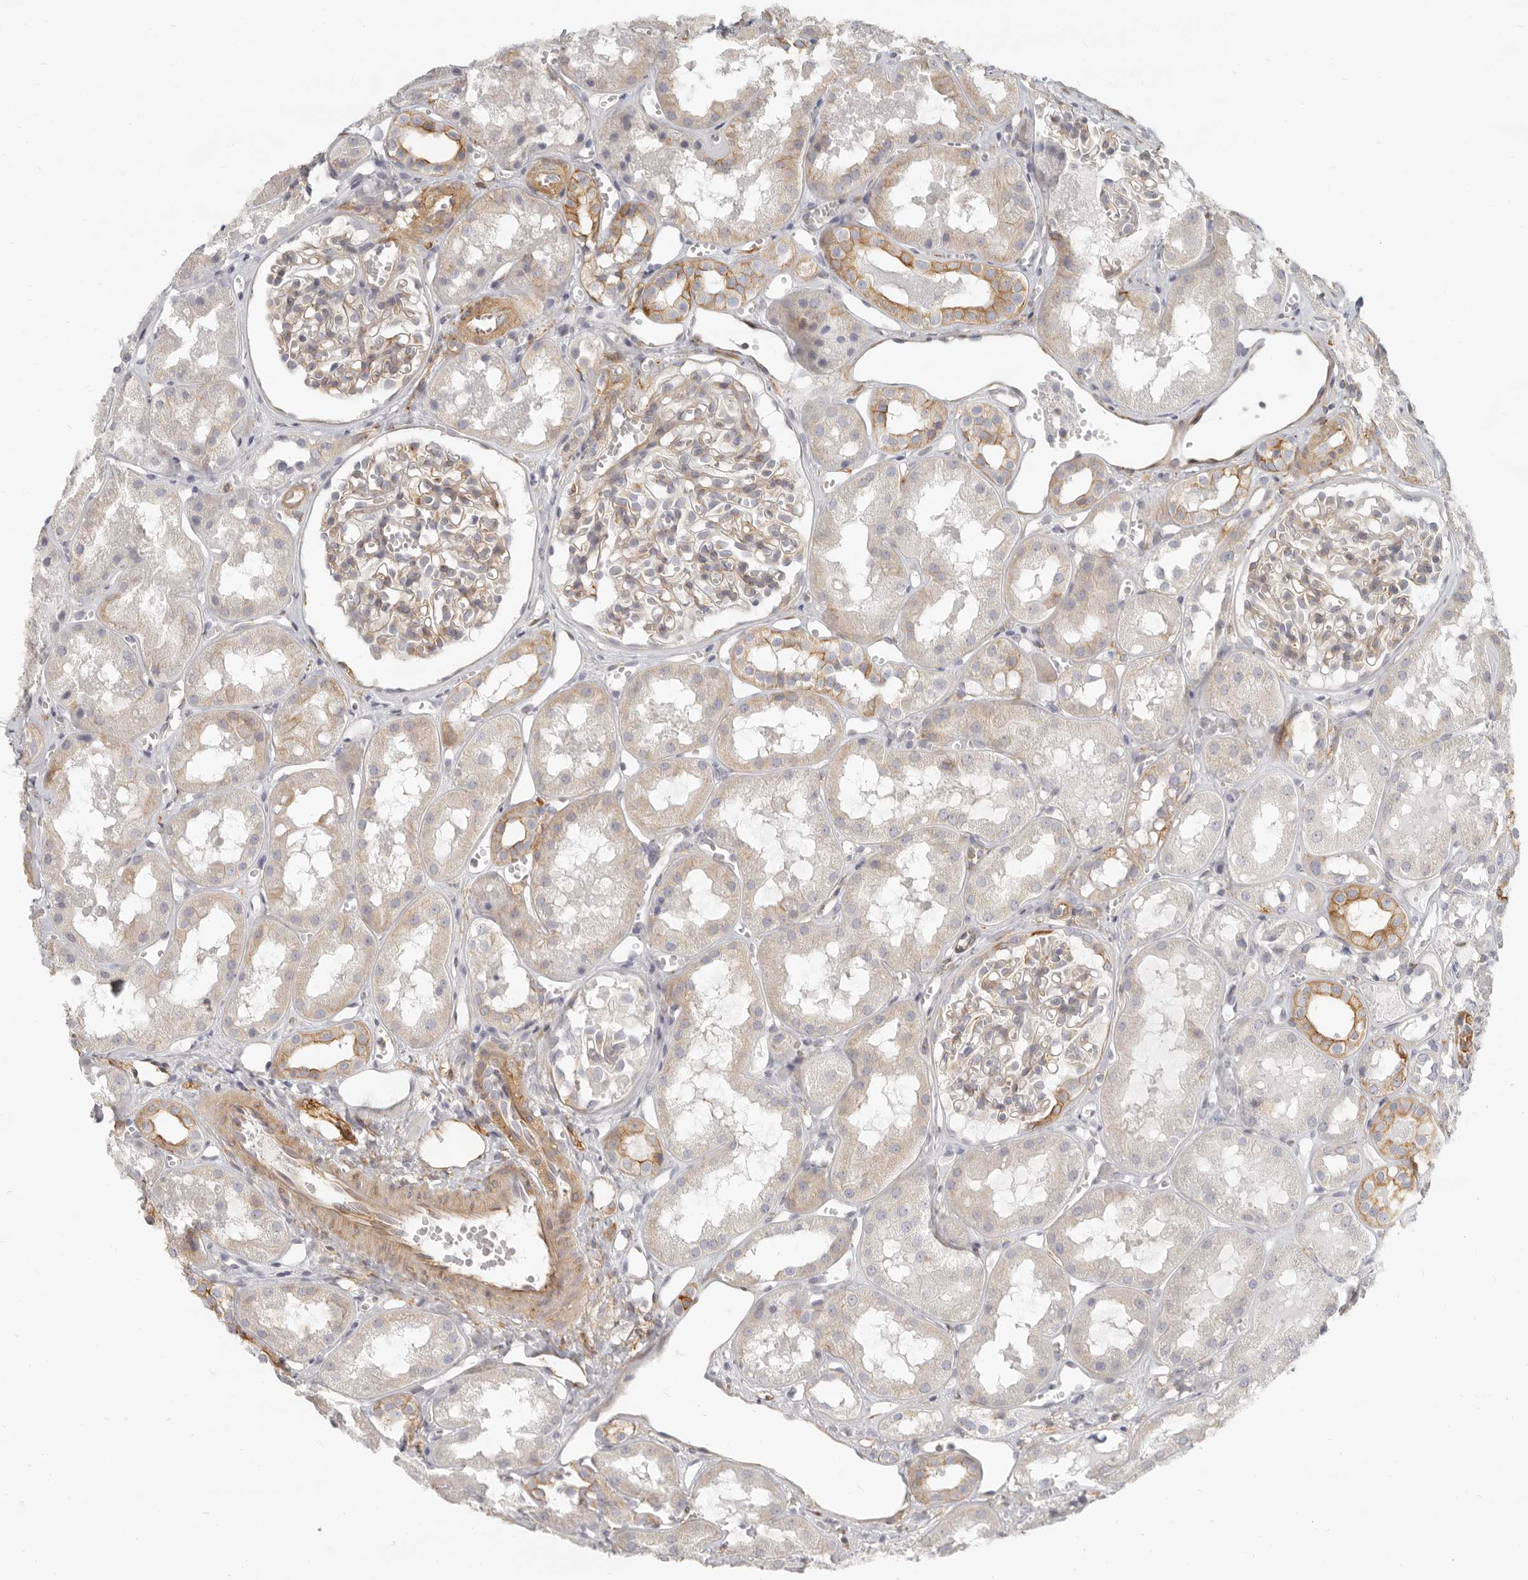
{"staining": {"intensity": "negative", "quantity": "none", "location": "none"}, "tissue": "kidney", "cell_type": "Cells in glomeruli", "image_type": "normal", "snomed": [{"axis": "morphology", "description": "Normal tissue, NOS"}, {"axis": "topography", "description": "Kidney"}], "caption": "Cells in glomeruli show no significant protein positivity in normal kidney. The staining is performed using DAB brown chromogen with nuclei counter-stained in using hematoxylin.", "gene": "NIBAN1", "patient": {"sex": "male", "age": 16}}